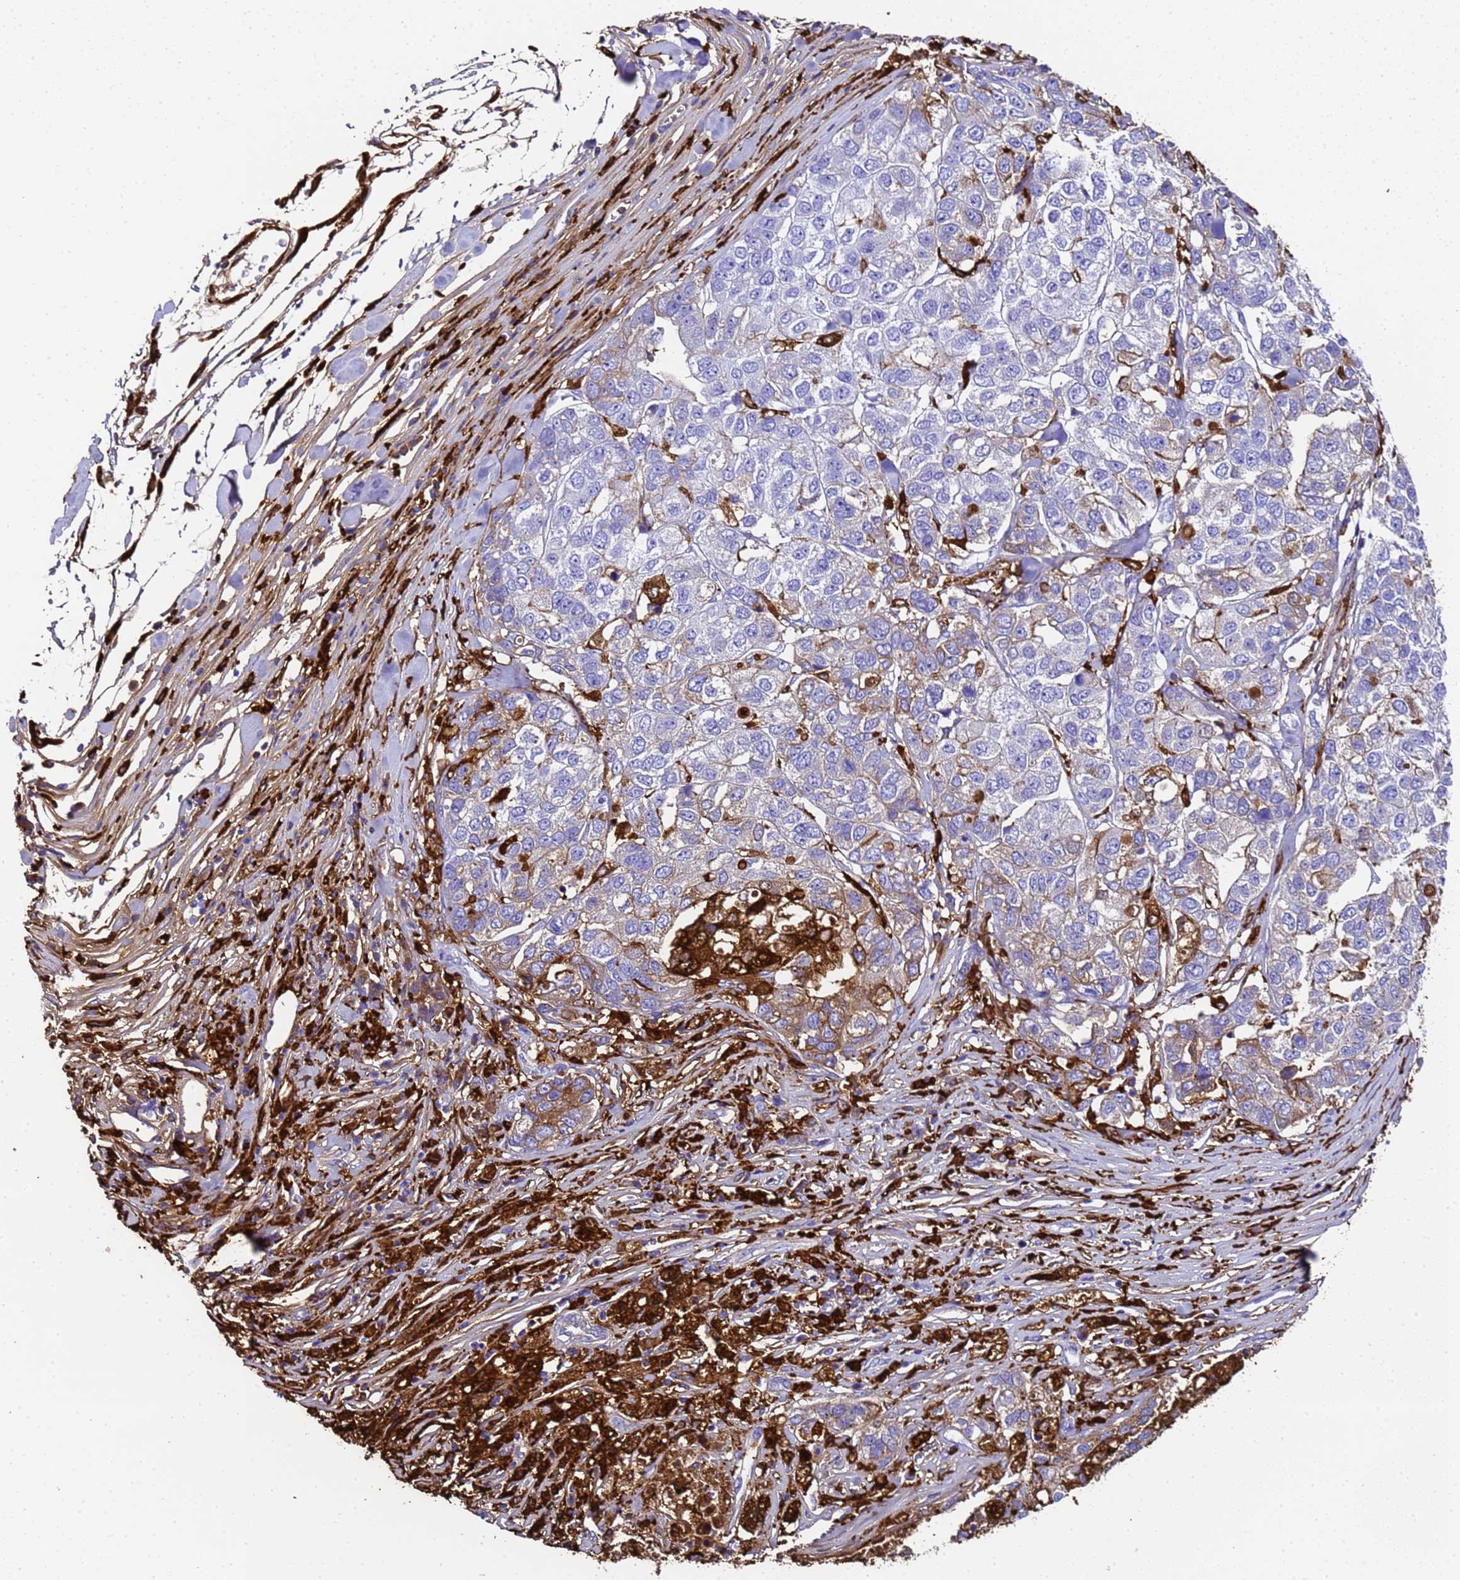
{"staining": {"intensity": "strong", "quantity": "<25%", "location": "cytoplasmic/membranous"}, "tissue": "pancreatic cancer", "cell_type": "Tumor cells", "image_type": "cancer", "snomed": [{"axis": "morphology", "description": "Adenocarcinoma, NOS"}, {"axis": "topography", "description": "Pancreas"}], "caption": "IHC (DAB) staining of human adenocarcinoma (pancreatic) displays strong cytoplasmic/membranous protein staining in approximately <25% of tumor cells. The staining was performed using DAB to visualize the protein expression in brown, while the nuclei were stained in blue with hematoxylin (Magnification: 20x).", "gene": "FTL", "patient": {"sex": "female", "age": 61}}